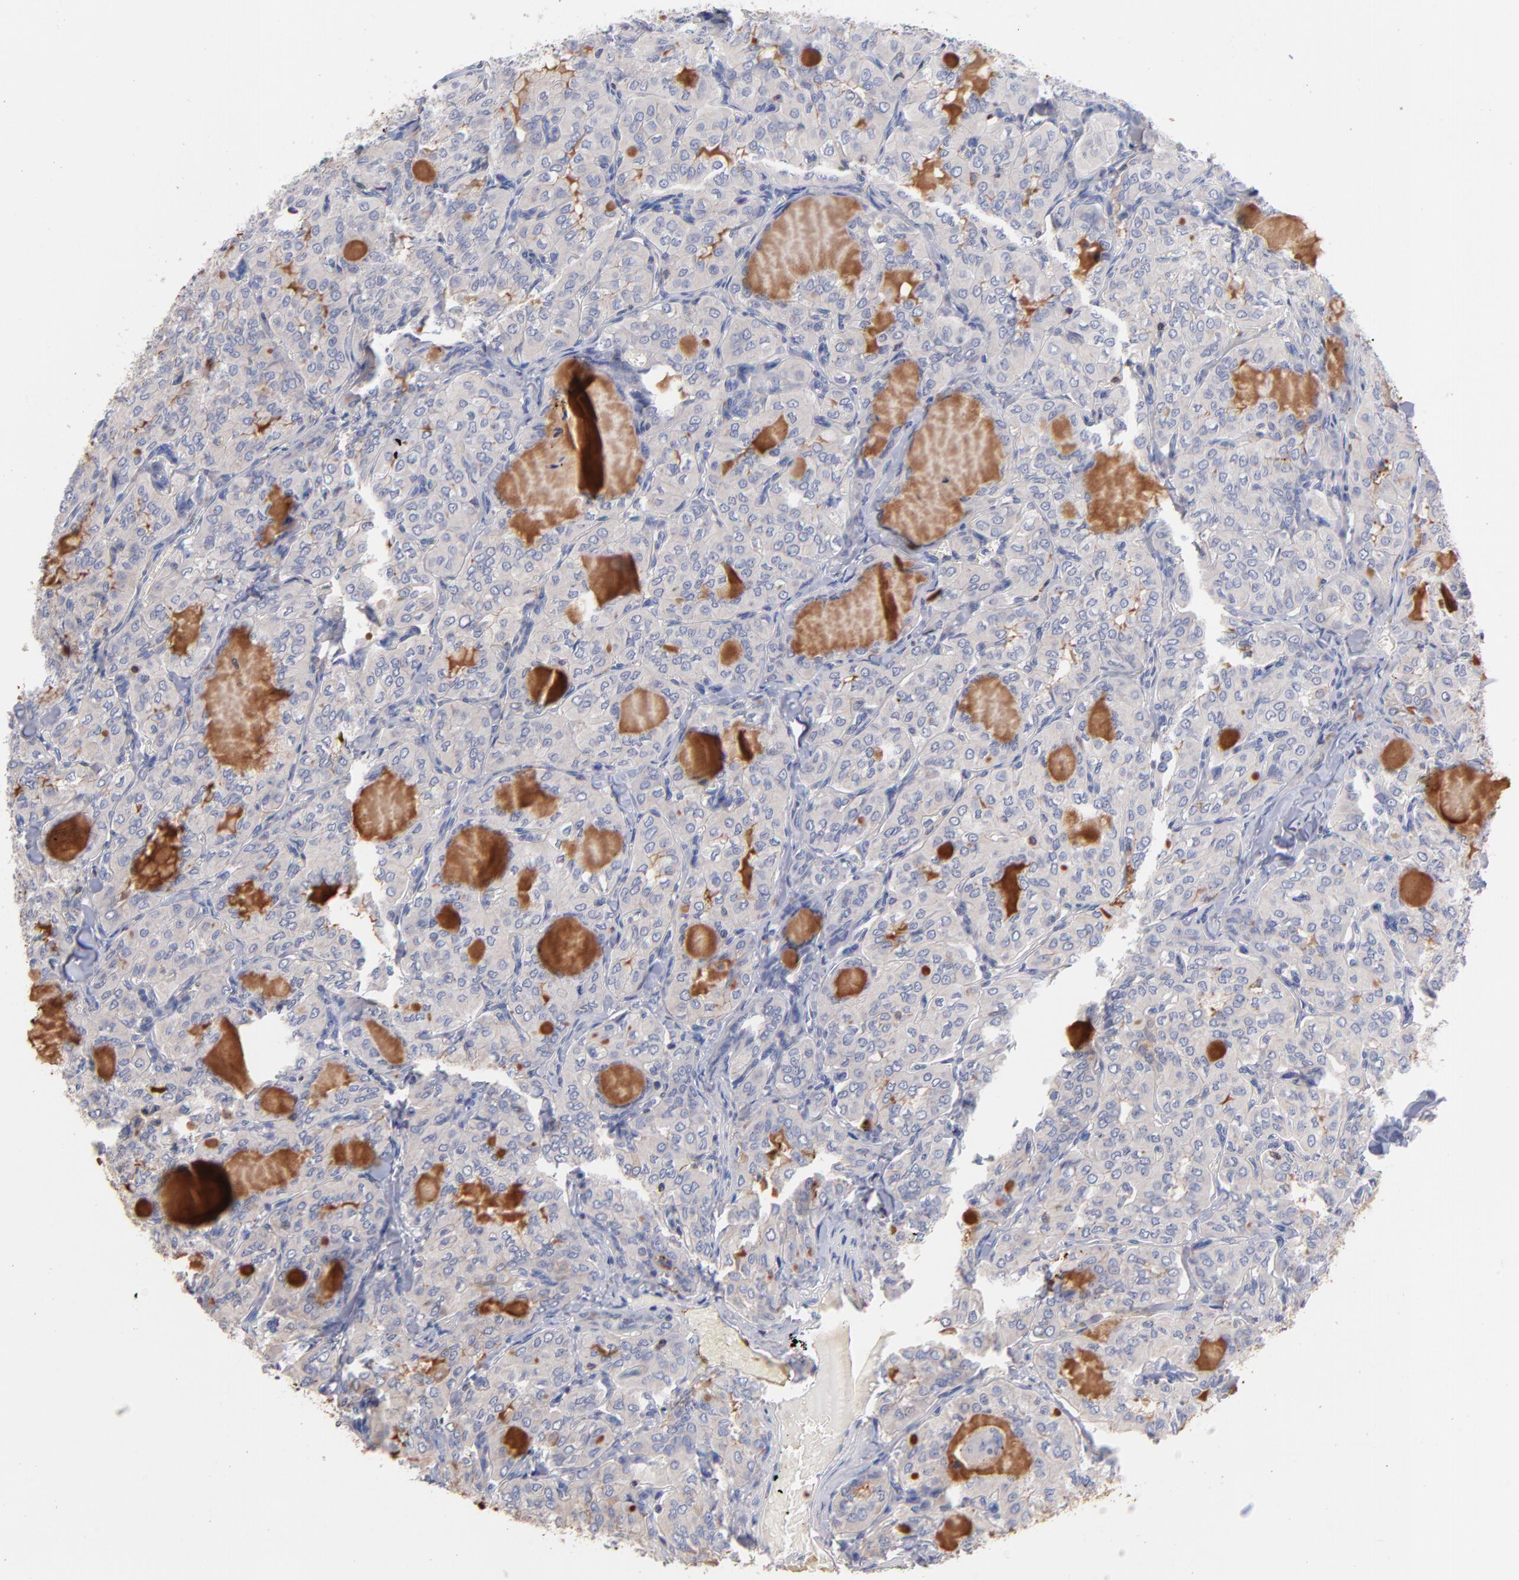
{"staining": {"intensity": "weak", "quantity": "25%-75%", "location": "cytoplasmic/membranous"}, "tissue": "thyroid cancer", "cell_type": "Tumor cells", "image_type": "cancer", "snomed": [{"axis": "morphology", "description": "Papillary adenocarcinoma, NOS"}, {"axis": "topography", "description": "Thyroid gland"}], "caption": "Tumor cells display low levels of weak cytoplasmic/membranous staining in about 25%-75% of cells in human thyroid cancer.", "gene": "KREMEN2", "patient": {"sex": "male", "age": 20}}